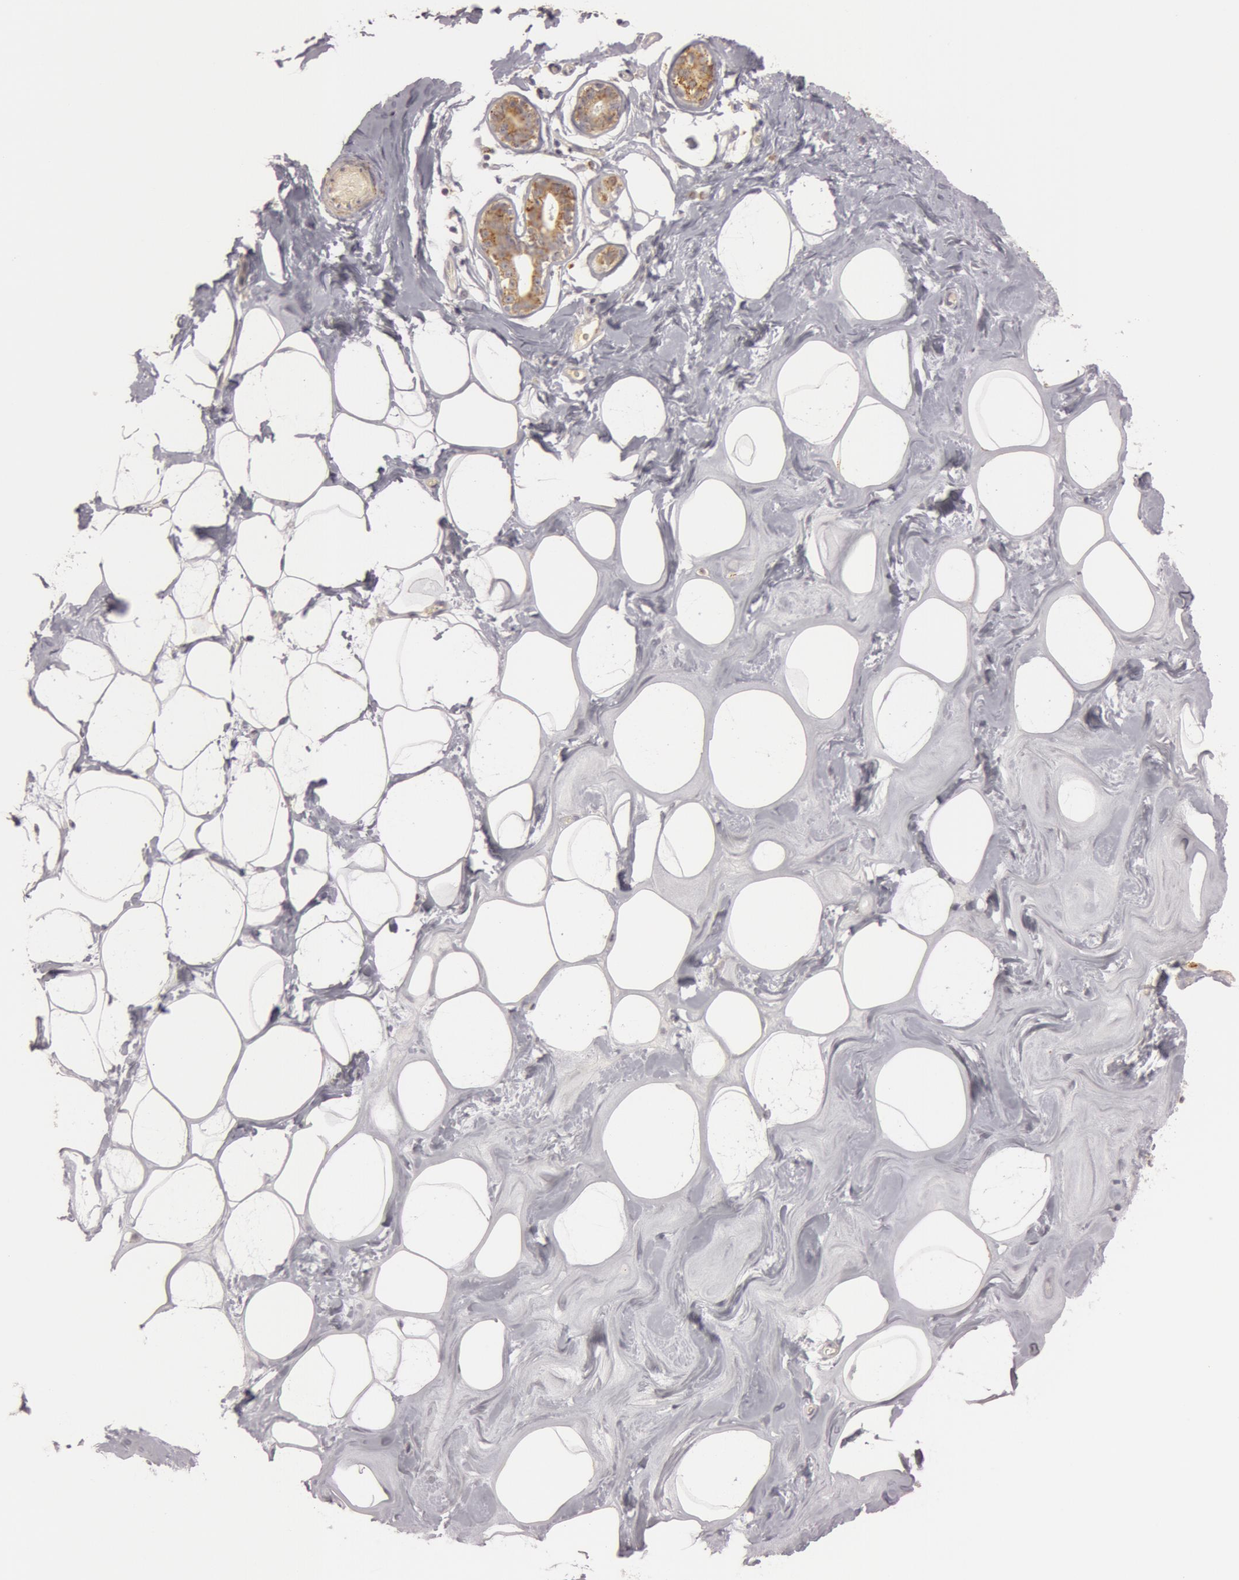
{"staining": {"intensity": "negative", "quantity": "none", "location": "none"}, "tissue": "breast", "cell_type": "Adipocytes", "image_type": "normal", "snomed": [{"axis": "morphology", "description": "Normal tissue, NOS"}, {"axis": "morphology", "description": "Fibrosis, NOS"}, {"axis": "topography", "description": "Breast"}], "caption": "A photomicrograph of breast stained for a protein reveals no brown staining in adipocytes.", "gene": "C7", "patient": {"sex": "female", "age": 39}}